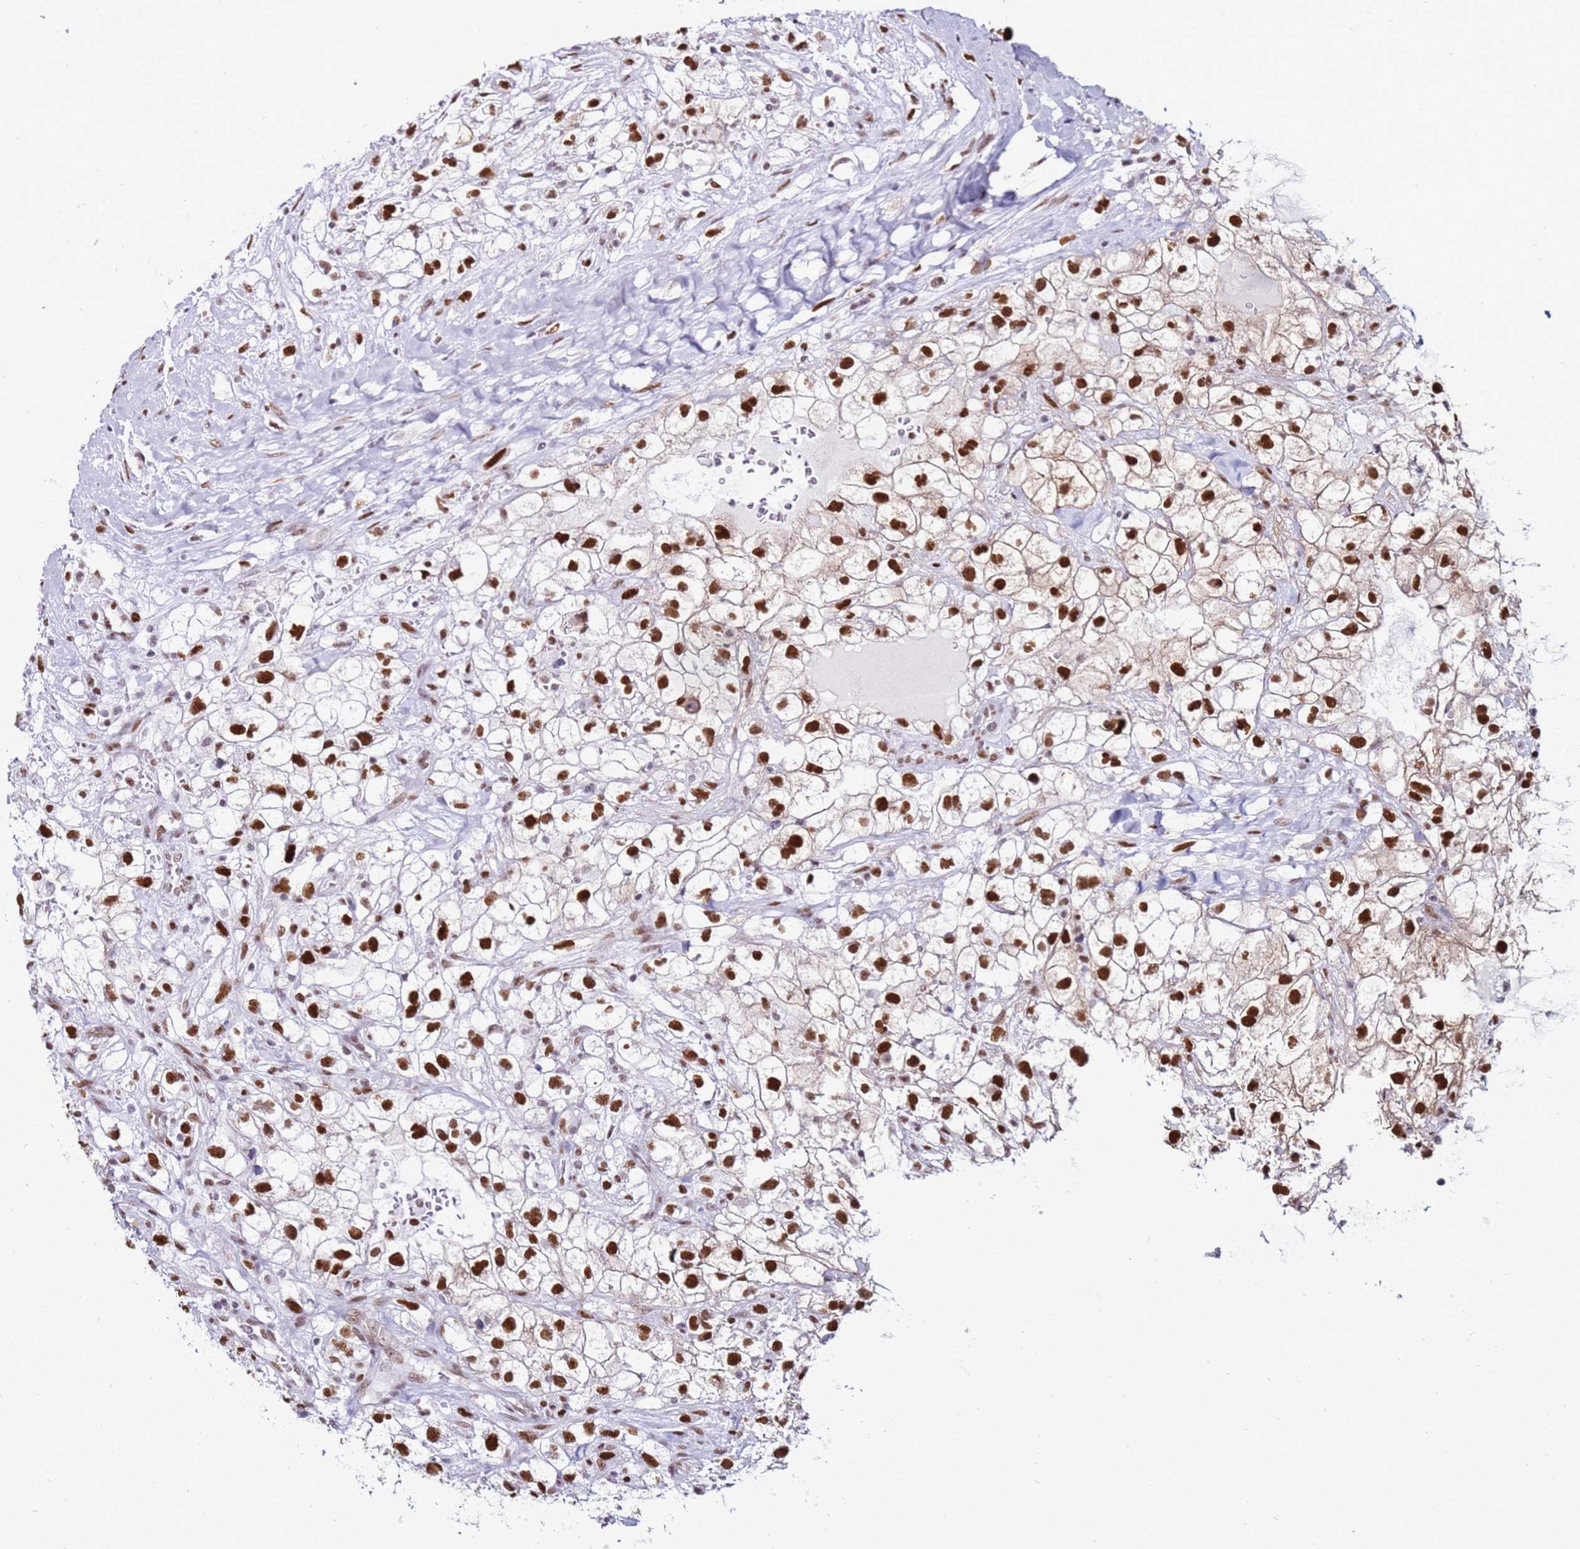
{"staining": {"intensity": "strong", "quantity": ">75%", "location": "nuclear"}, "tissue": "renal cancer", "cell_type": "Tumor cells", "image_type": "cancer", "snomed": [{"axis": "morphology", "description": "Adenocarcinoma, NOS"}, {"axis": "topography", "description": "Kidney"}], "caption": "Immunohistochemistry (IHC) histopathology image of neoplastic tissue: human renal cancer stained using IHC reveals high levels of strong protein expression localized specifically in the nuclear of tumor cells, appearing as a nuclear brown color.", "gene": "KPNA4", "patient": {"sex": "male", "age": 59}}